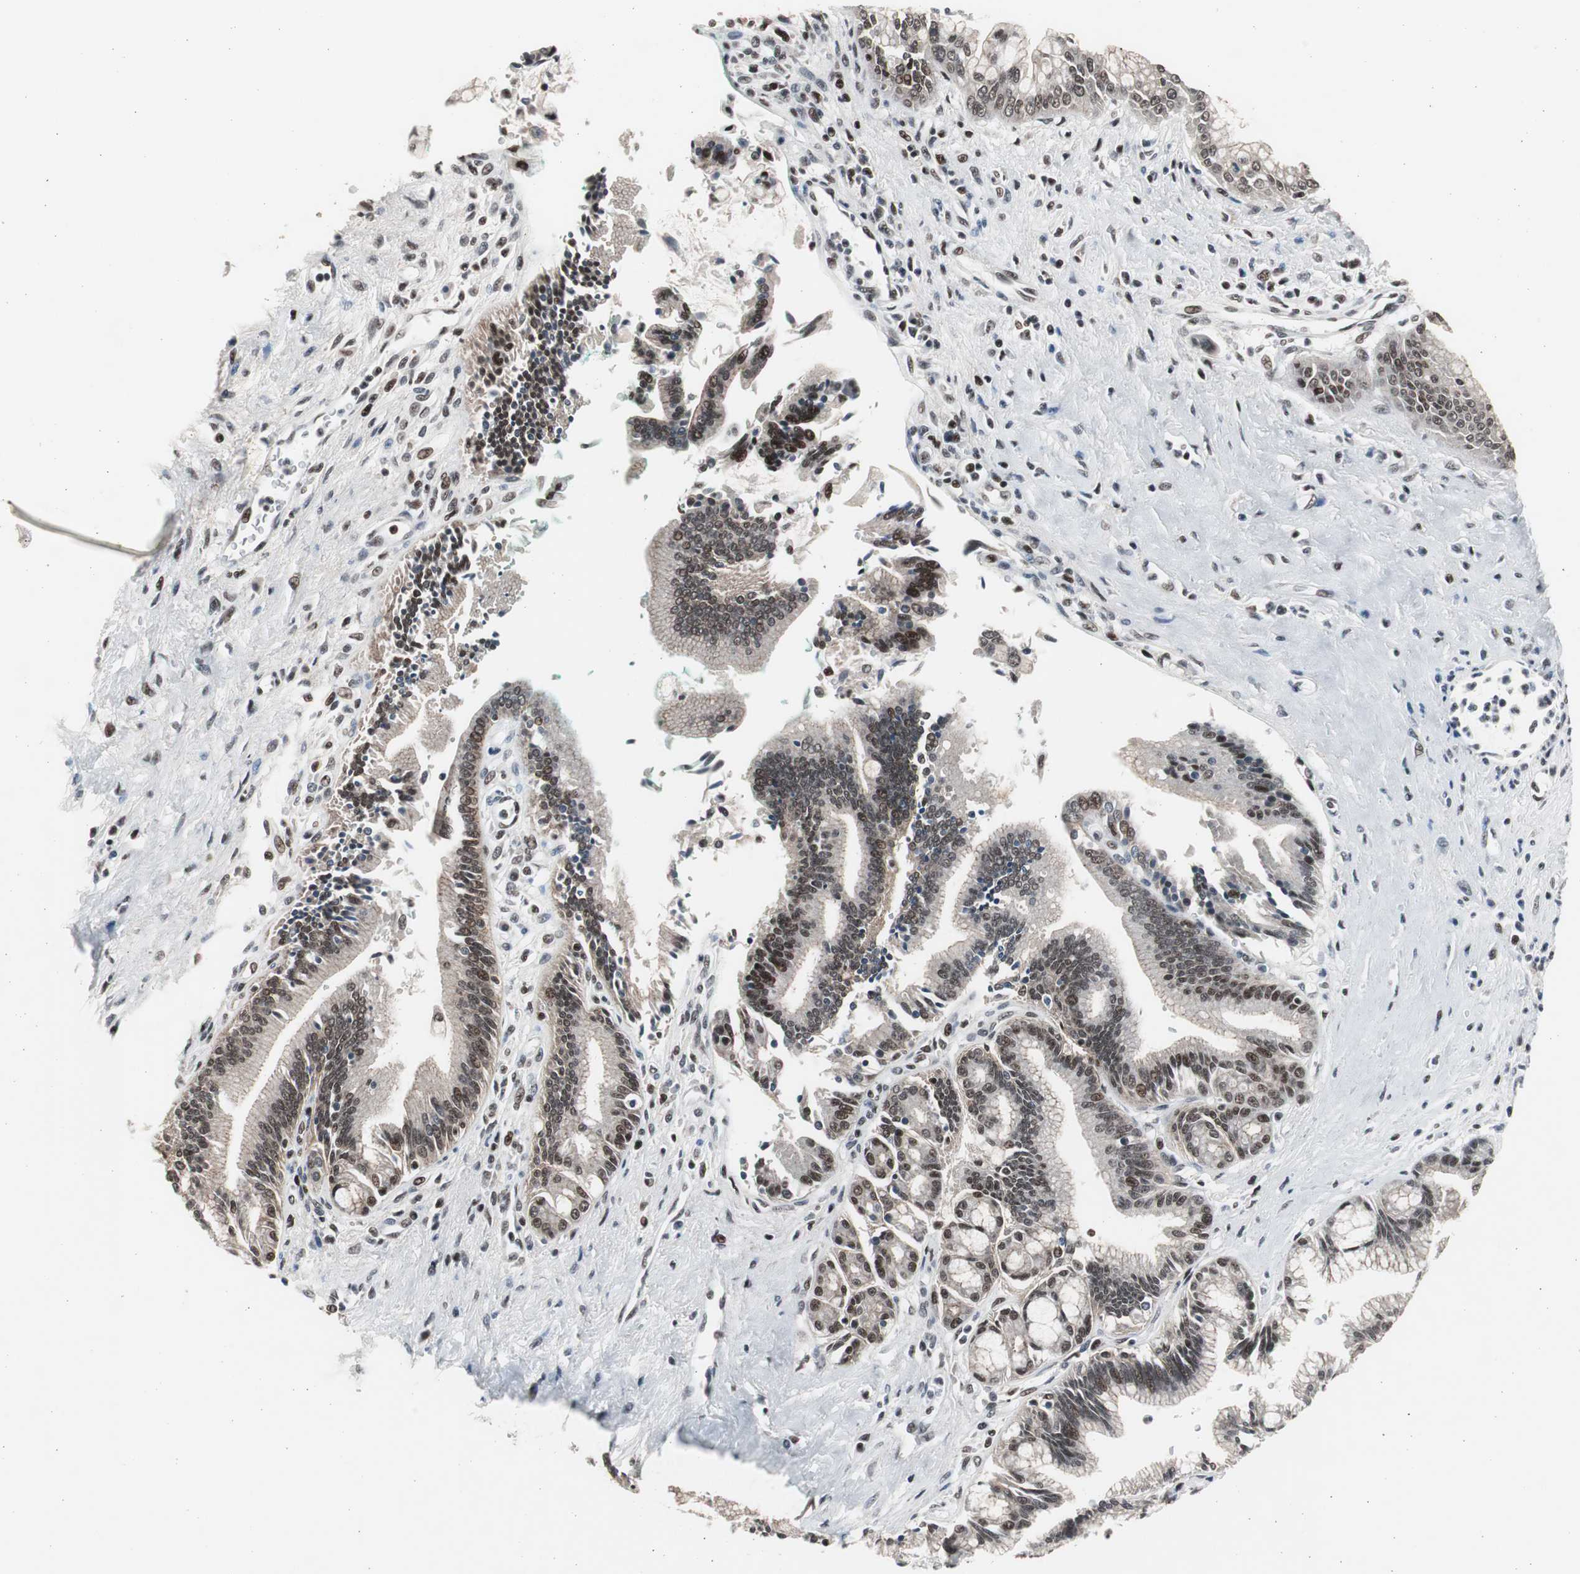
{"staining": {"intensity": "moderate", "quantity": ">75%", "location": "nuclear"}, "tissue": "pancreatic cancer", "cell_type": "Tumor cells", "image_type": "cancer", "snomed": [{"axis": "morphology", "description": "Adenocarcinoma, NOS"}, {"axis": "topography", "description": "Pancreas"}], "caption": "Immunohistochemistry (IHC) histopathology image of neoplastic tissue: human pancreatic cancer stained using immunohistochemistry (IHC) exhibits medium levels of moderate protein expression localized specifically in the nuclear of tumor cells, appearing as a nuclear brown color.", "gene": "RPA1", "patient": {"sex": "male", "age": 59}}